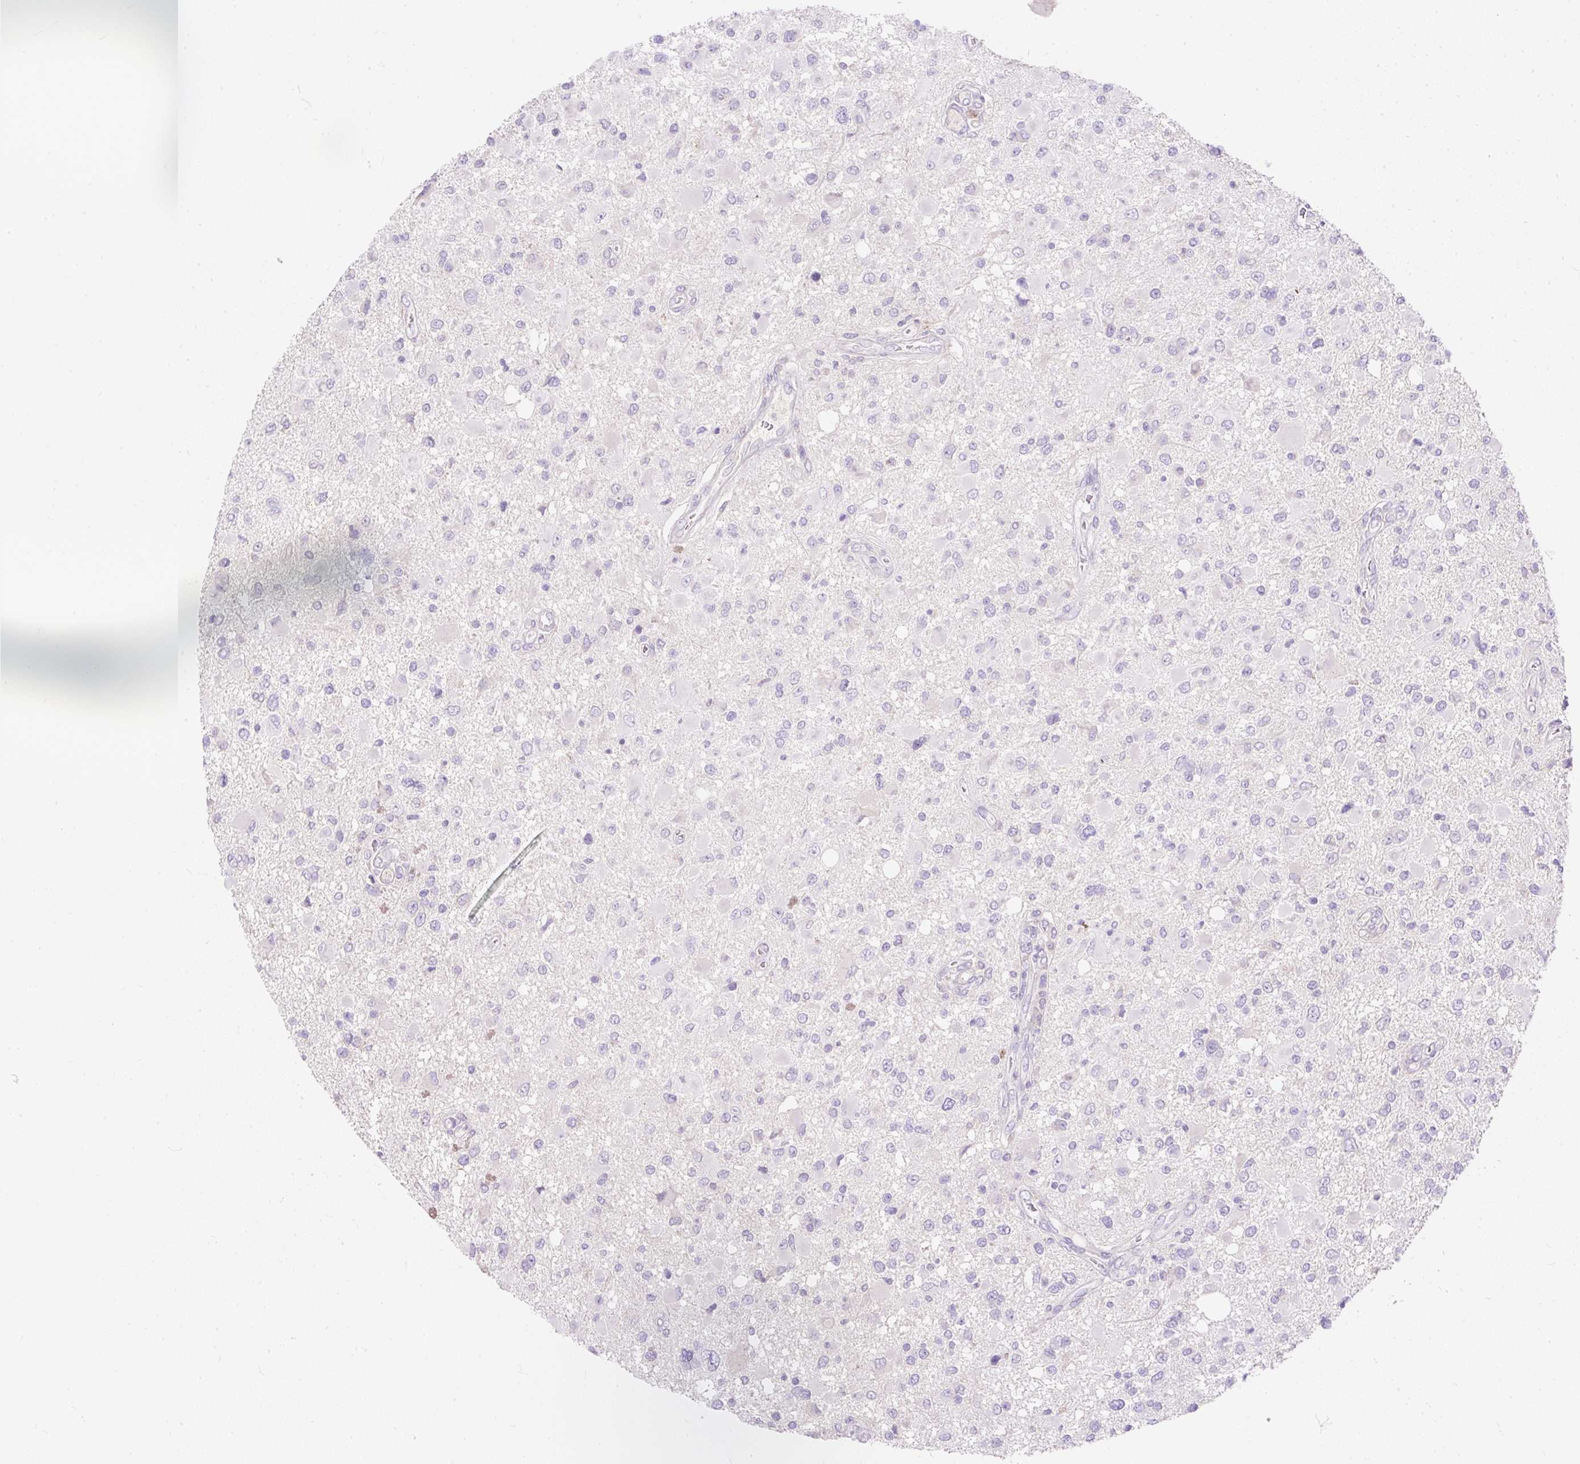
{"staining": {"intensity": "negative", "quantity": "none", "location": "none"}, "tissue": "glioma", "cell_type": "Tumor cells", "image_type": "cancer", "snomed": [{"axis": "morphology", "description": "Glioma, malignant, High grade"}, {"axis": "topography", "description": "Brain"}], "caption": "DAB (3,3'-diaminobenzidine) immunohistochemical staining of human glioma reveals no significant expression in tumor cells.", "gene": "SUSD5", "patient": {"sex": "male", "age": 53}}